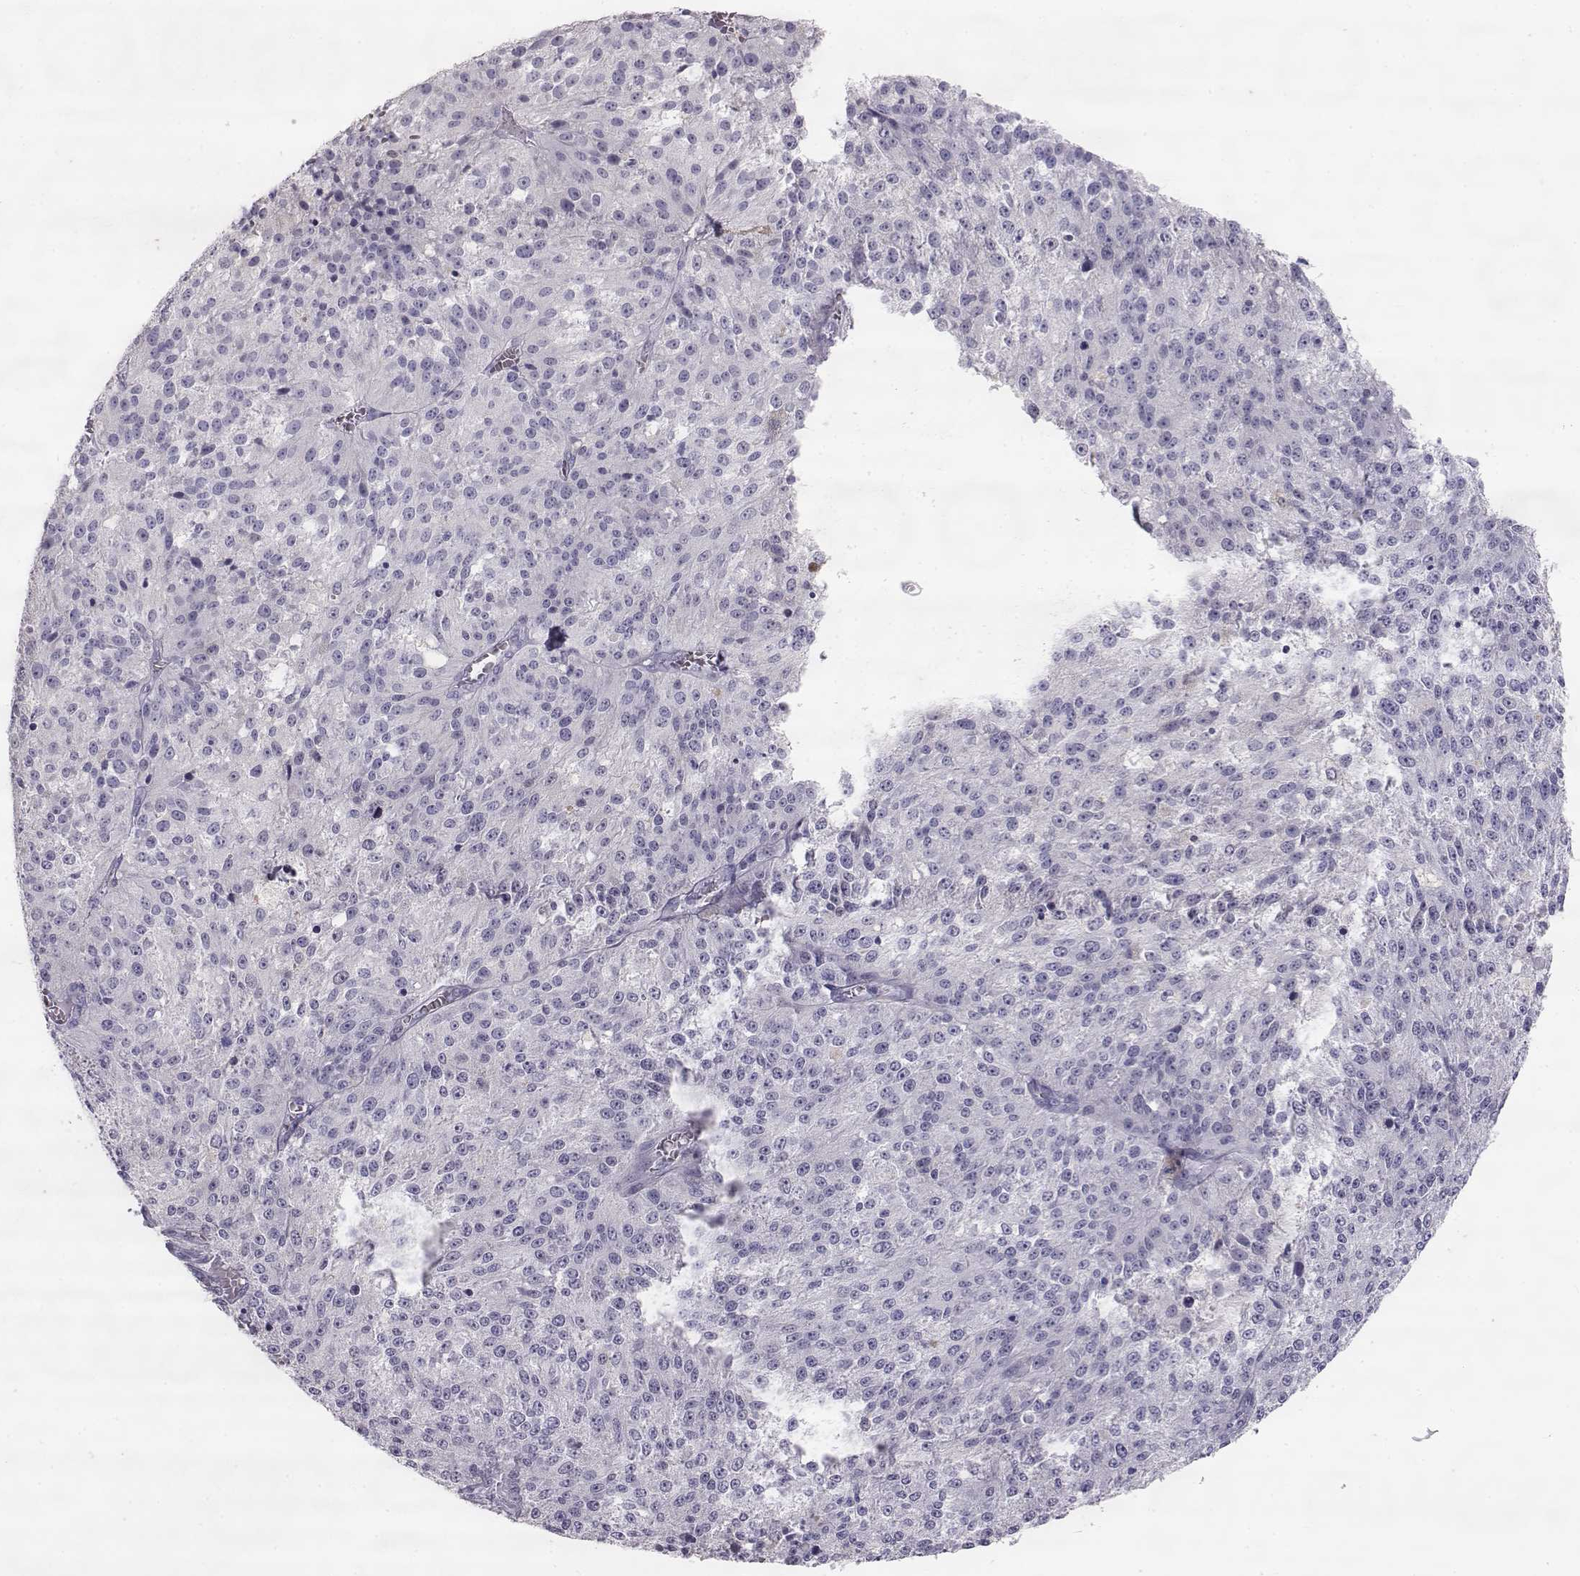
{"staining": {"intensity": "negative", "quantity": "none", "location": "none"}, "tissue": "melanoma", "cell_type": "Tumor cells", "image_type": "cancer", "snomed": [{"axis": "morphology", "description": "Malignant melanoma, Metastatic site"}, {"axis": "topography", "description": "Lymph node"}], "caption": "This is a micrograph of immunohistochemistry staining of malignant melanoma (metastatic site), which shows no expression in tumor cells.", "gene": "RD3", "patient": {"sex": "female", "age": 64}}